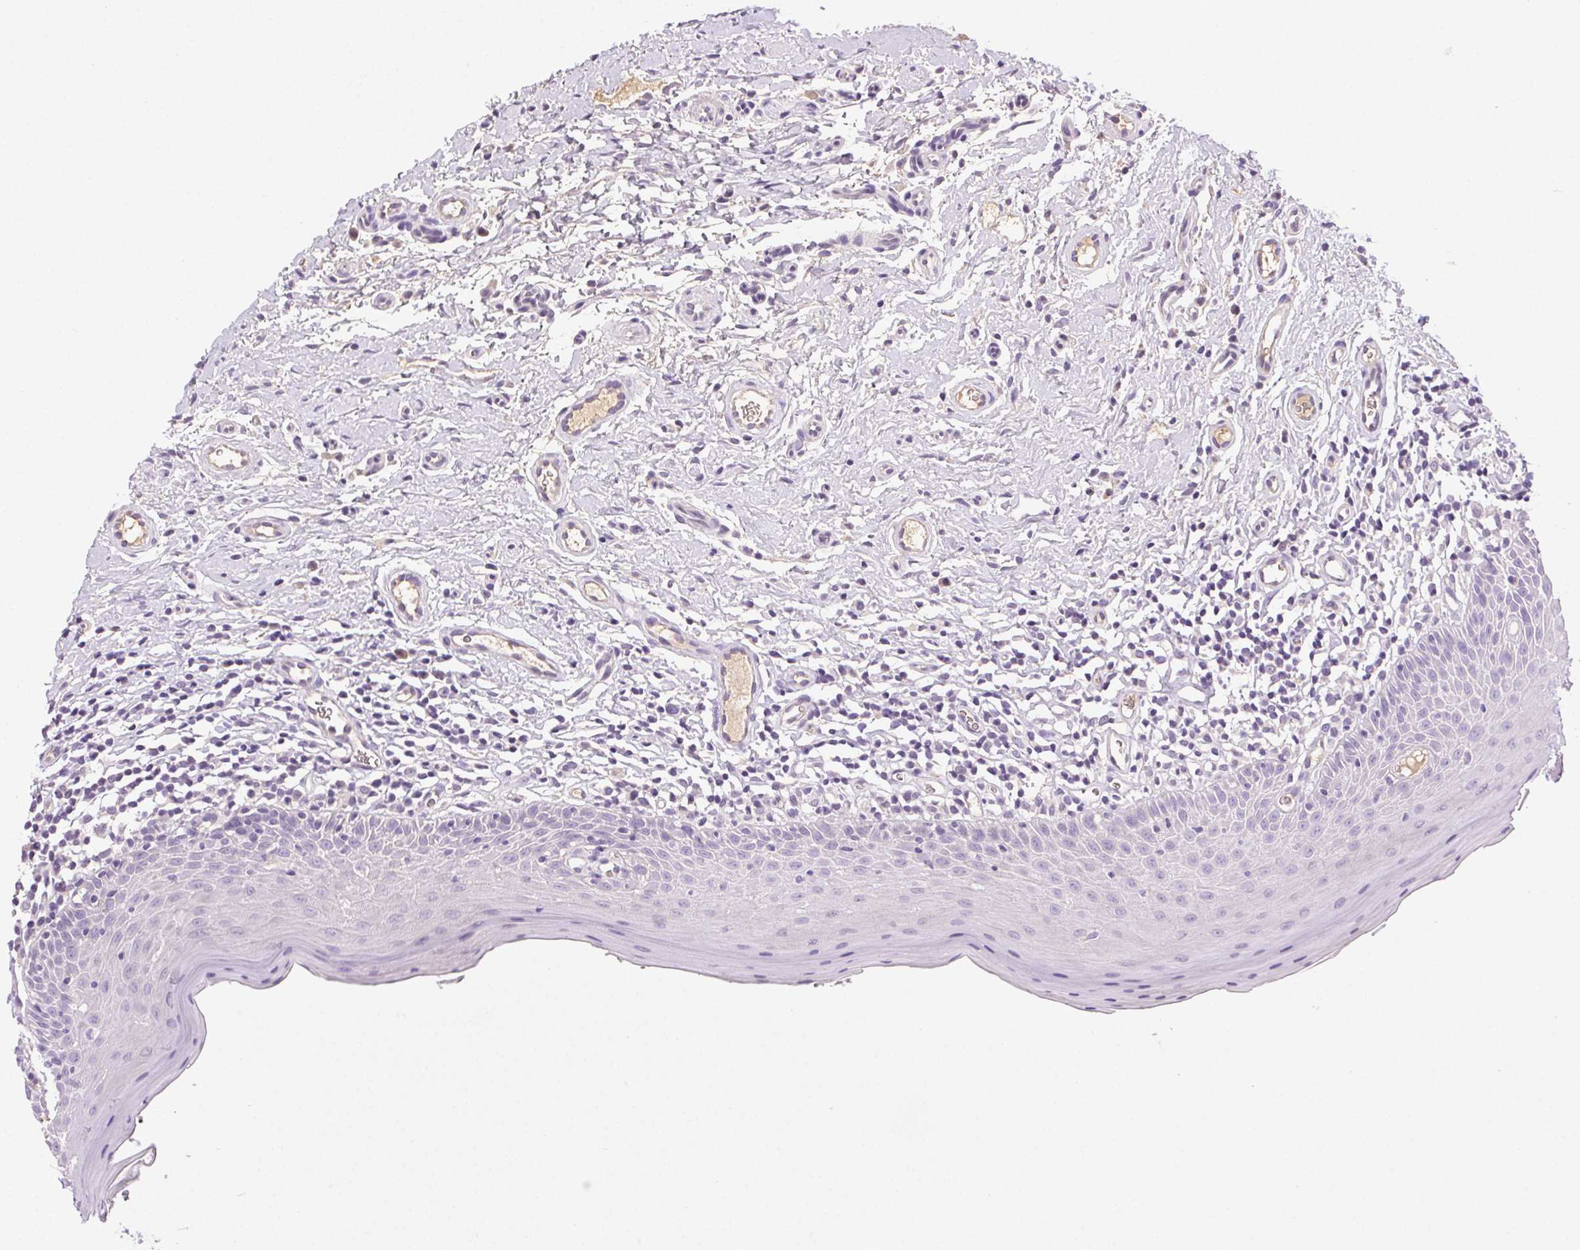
{"staining": {"intensity": "negative", "quantity": "none", "location": "none"}, "tissue": "oral mucosa", "cell_type": "Squamous epithelial cells", "image_type": "normal", "snomed": [{"axis": "morphology", "description": "Normal tissue, NOS"}, {"axis": "topography", "description": "Oral tissue"}, {"axis": "topography", "description": "Tounge, NOS"}], "caption": "IHC image of benign oral mucosa: human oral mucosa stained with DAB (3,3'-diaminobenzidine) exhibits no significant protein expression in squamous epithelial cells.", "gene": "BPIFB2", "patient": {"sex": "female", "age": 58}}